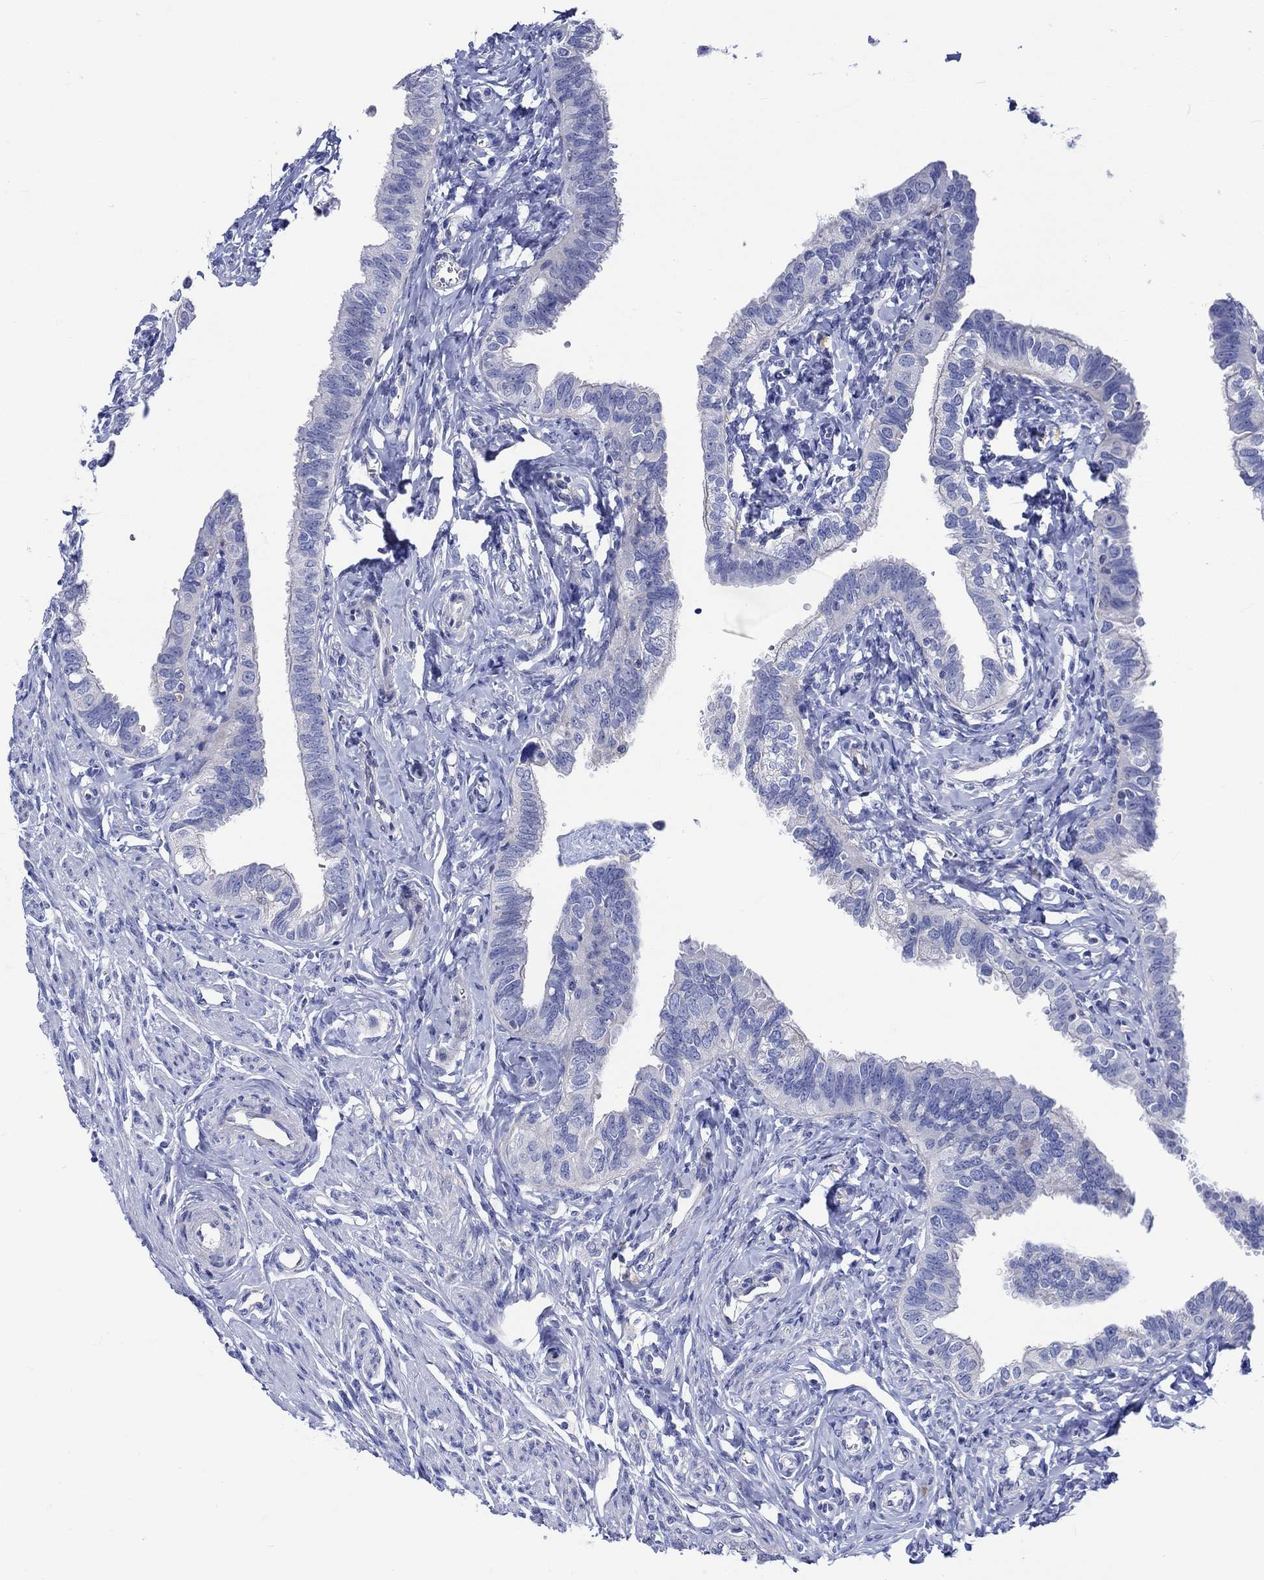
{"staining": {"intensity": "negative", "quantity": "none", "location": "none"}, "tissue": "fallopian tube", "cell_type": "Glandular cells", "image_type": "normal", "snomed": [{"axis": "morphology", "description": "Normal tissue, NOS"}, {"axis": "topography", "description": "Fallopian tube"}], "caption": "A histopathology image of human fallopian tube is negative for staining in glandular cells. (DAB (3,3'-diaminobenzidine) immunohistochemistry, high magnification).", "gene": "NRIP3", "patient": {"sex": "female", "age": 54}}